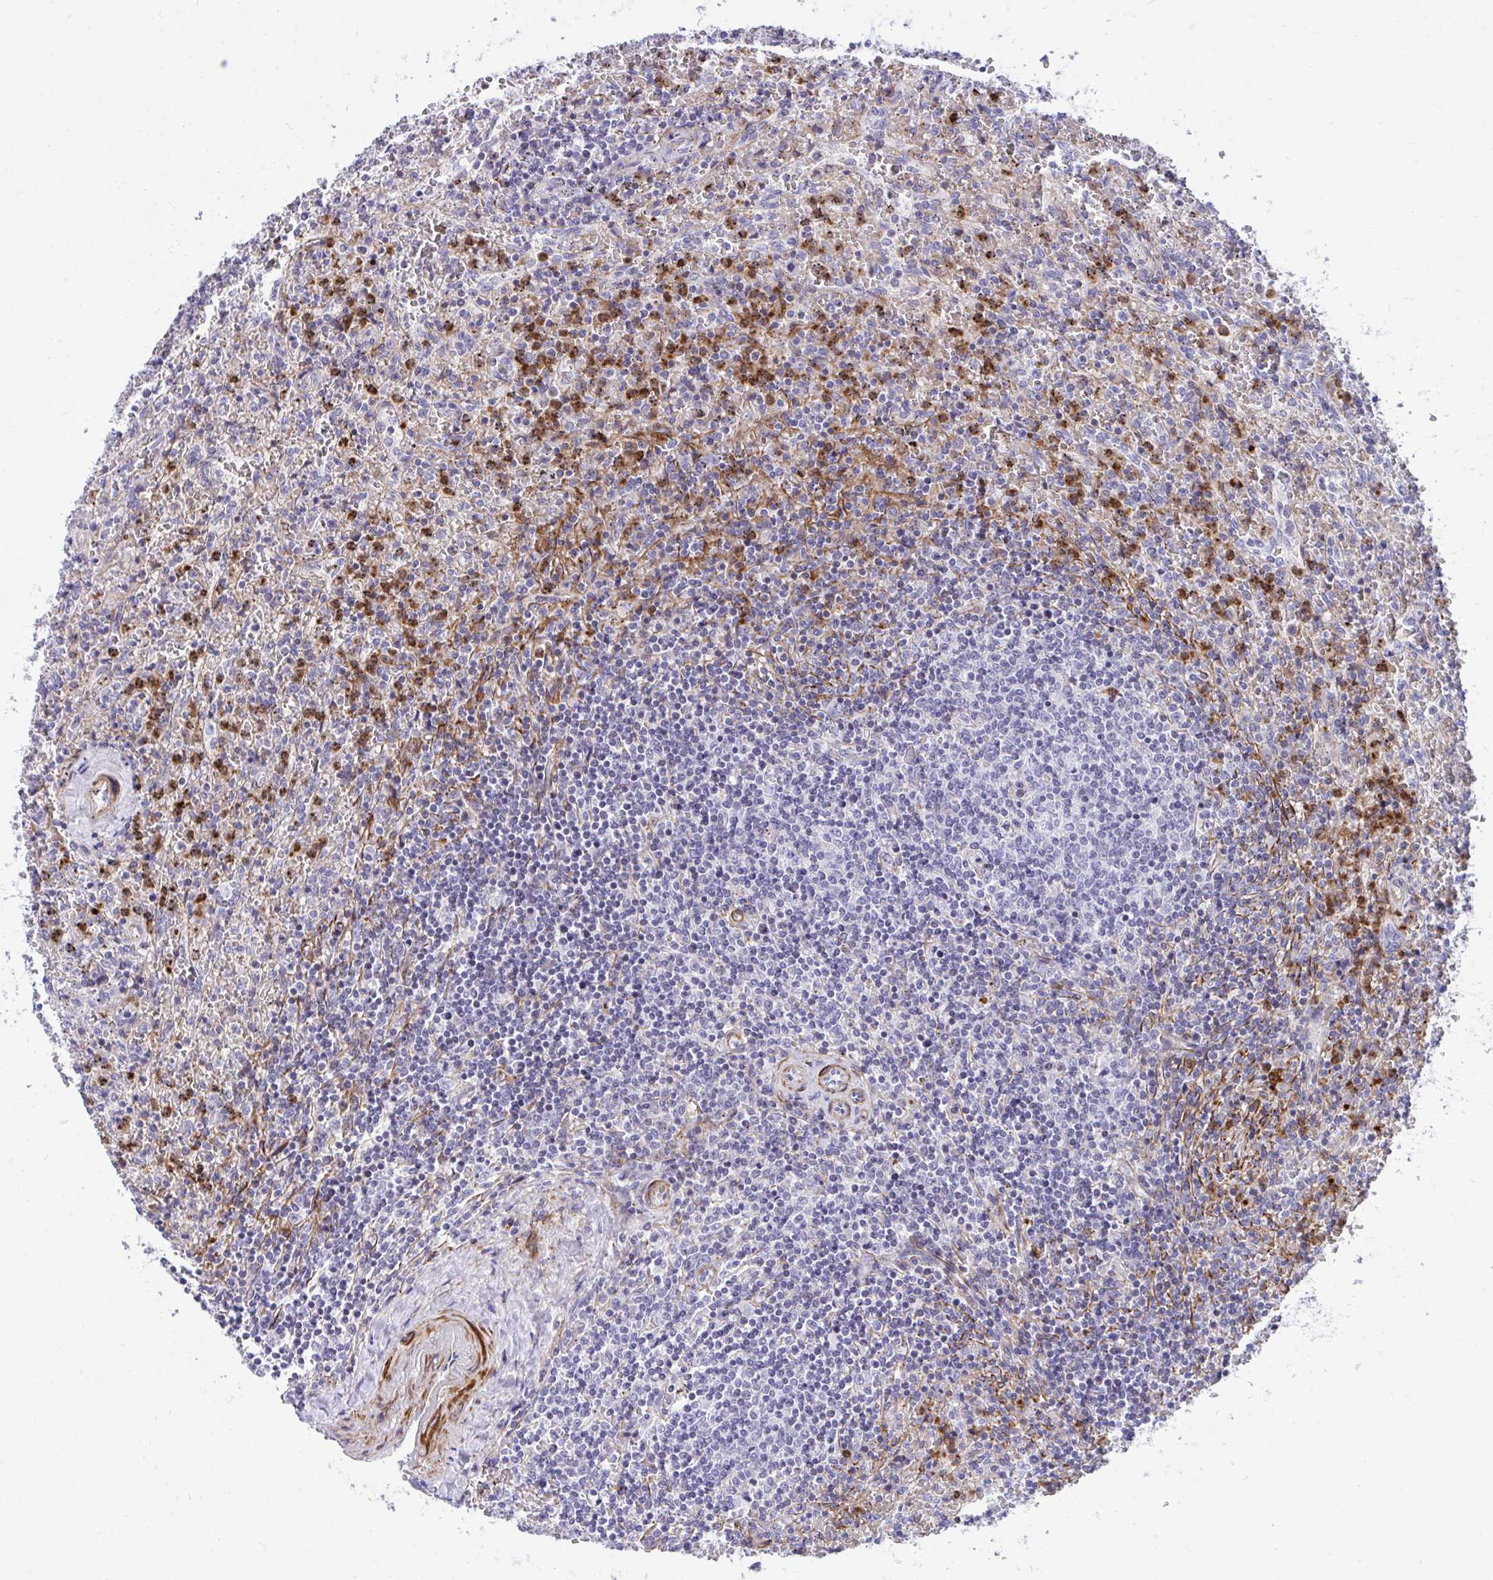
{"staining": {"intensity": "negative", "quantity": "none", "location": "none"}, "tissue": "lymphoma", "cell_type": "Tumor cells", "image_type": "cancer", "snomed": [{"axis": "morphology", "description": "Malignant lymphoma, non-Hodgkin's type, Low grade"}, {"axis": "topography", "description": "Spleen"}], "caption": "This is an IHC histopathology image of human malignant lymphoma, non-Hodgkin's type (low-grade). There is no expression in tumor cells.", "gene": "CSTB", "patient": {"sex": "female", "age": 64}}